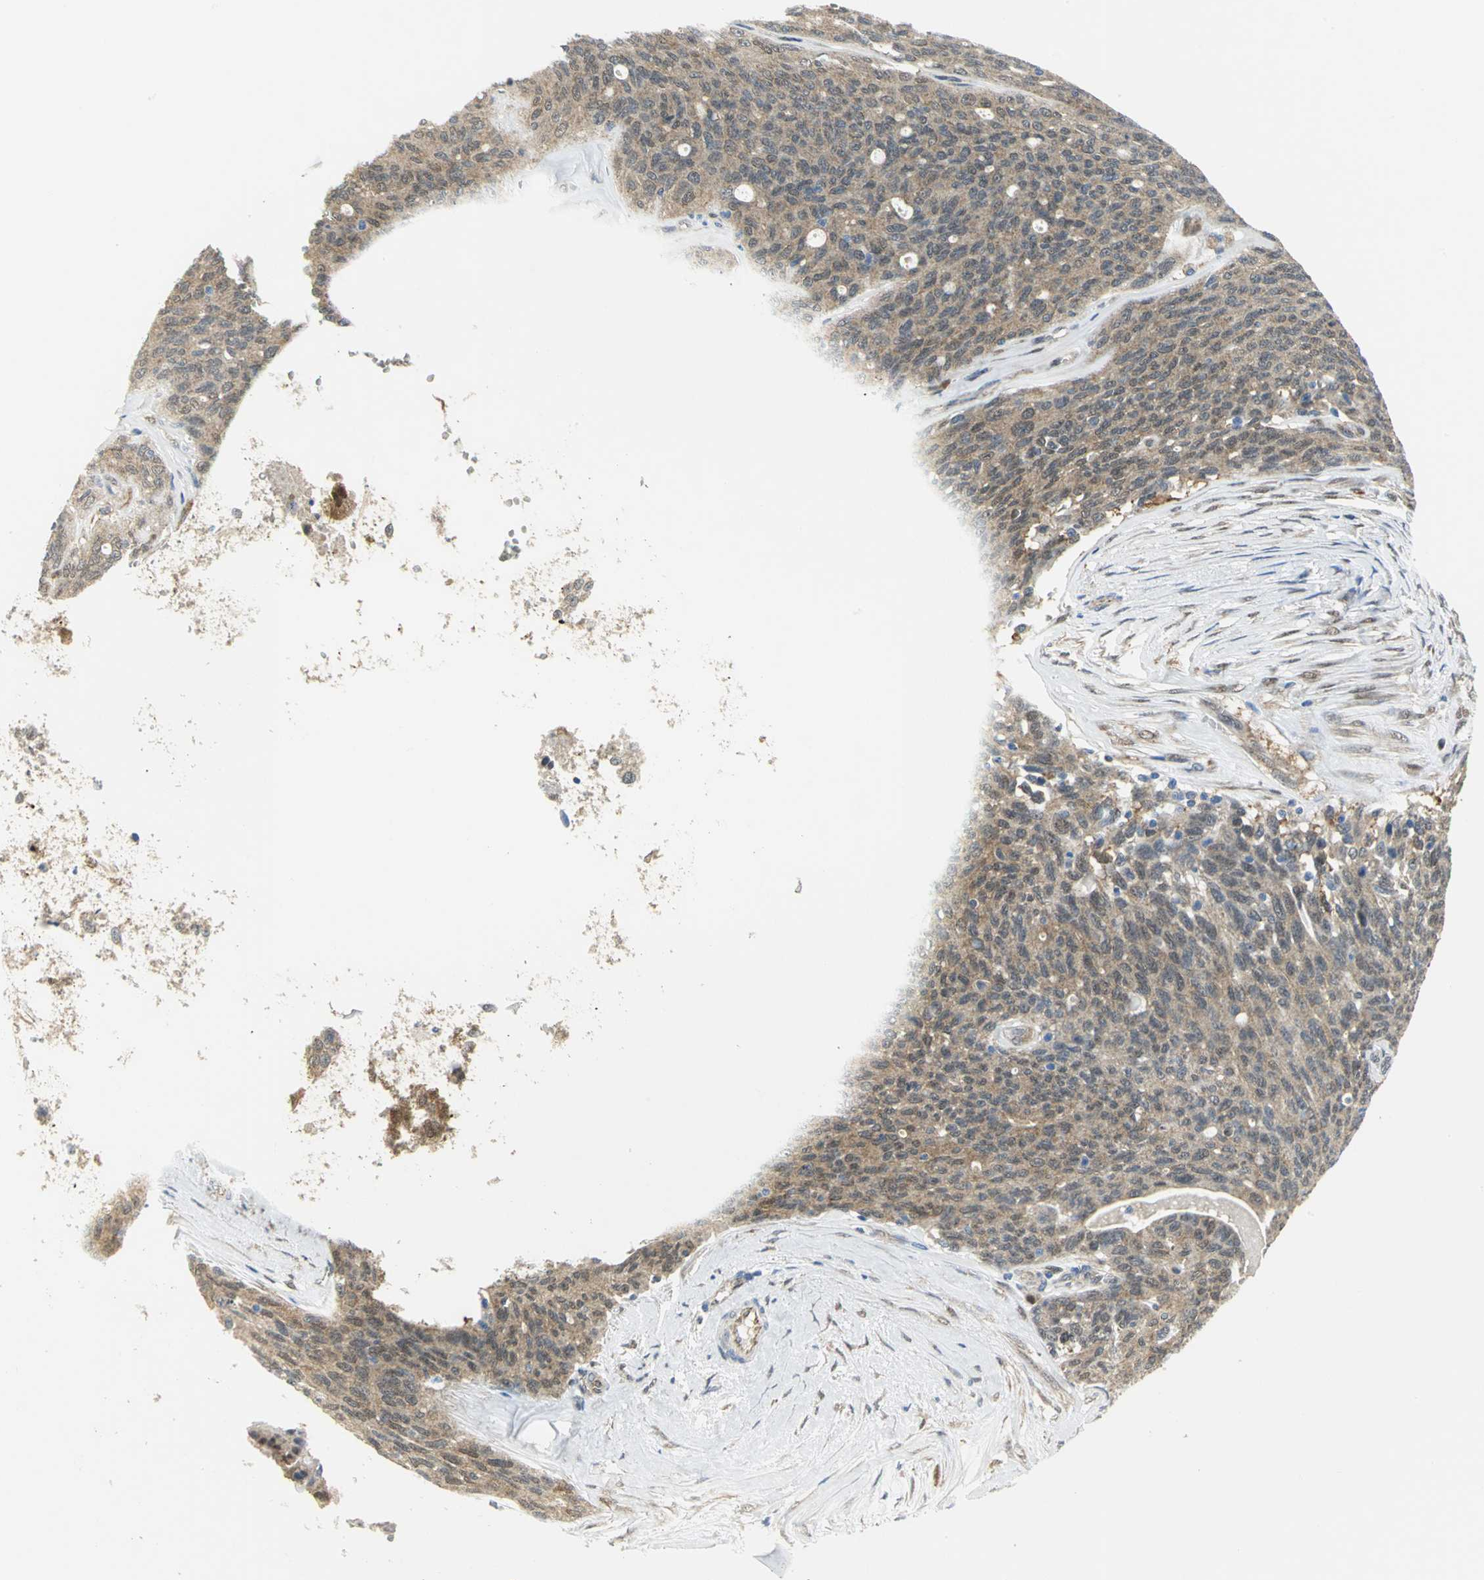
{"staining": {"intensity": "weak", "quantity": ">75%", "location": "cytoplasmic/membranous"}, "tissue": "ovarian cancer", "cell_type": "Tumor cells", "image_type": "cancer", "snomed": [{"axis": "morphology", "description": "Carcinoma, endometroid"}, {"axis": "topography", "description": "Ovary"}], "caption": "Human ovarian cancer stained for a protein (brown) reveals weak cytoplasmic/membranous positive expression in approximately >75% of tumor cells.", "gene": "PGM3", "patient": {"sex": "female", "age": 60}}